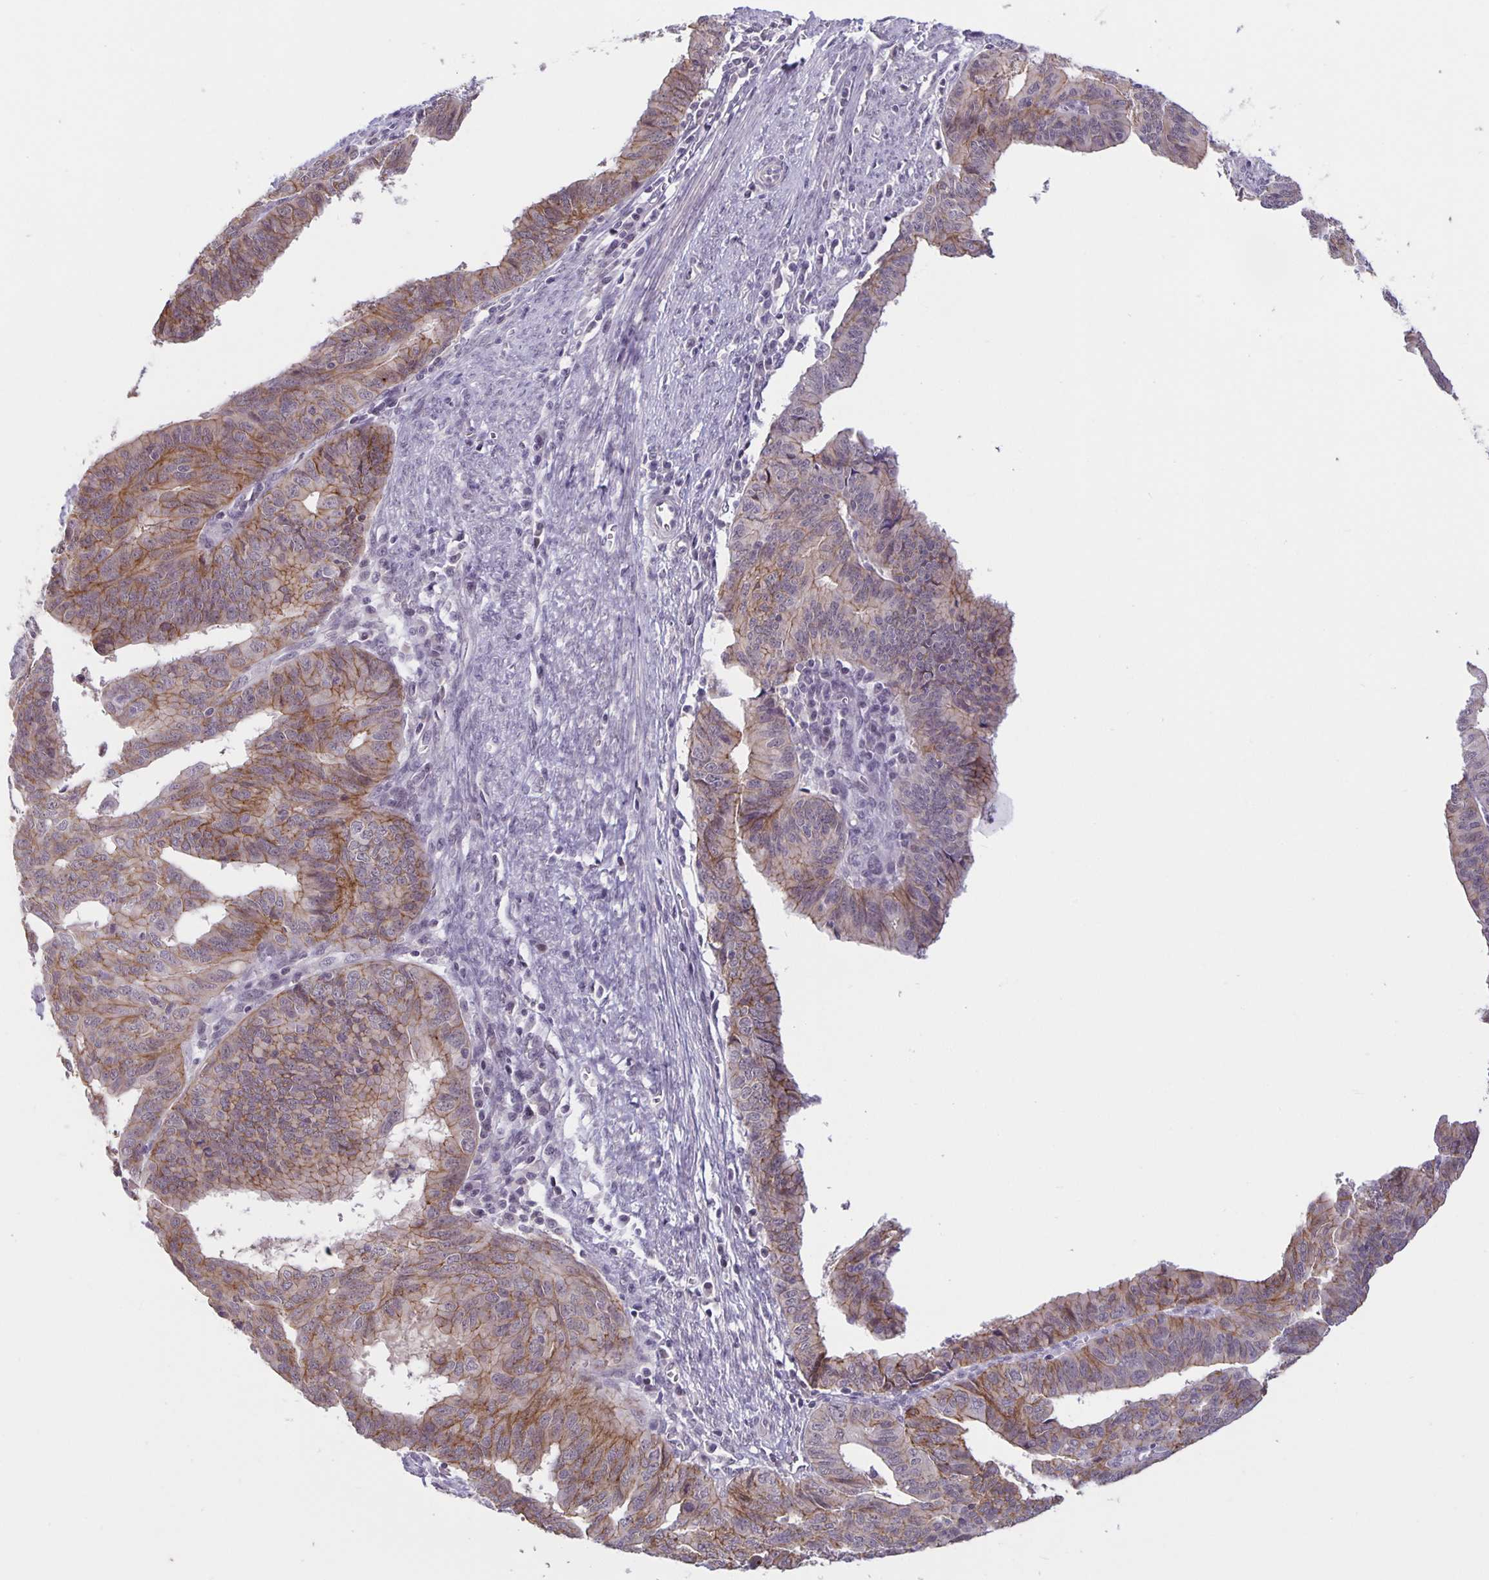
{"staining": {"intensity": "weak", "quantity": "25%-75%", "location": "cytoplasmic/membranous"}, "tissue": "endometrial cancer", "cell_type": "Tumor cells", "image_type": "cancer", "snomed": [{"axis": "morphology", "description": "Adenocarcinoma, NOS"}, {"axis": "topography", "description": "Endometrium"}], "caption": "This is an image of immunohistochemistry staining of adenocarcinoma (endometrial), which shows weak staining in the cytoplasmic/membranous of tumor cells.", "gene": "ARVCF", "patient": {"sex": "female", "age": 65}}